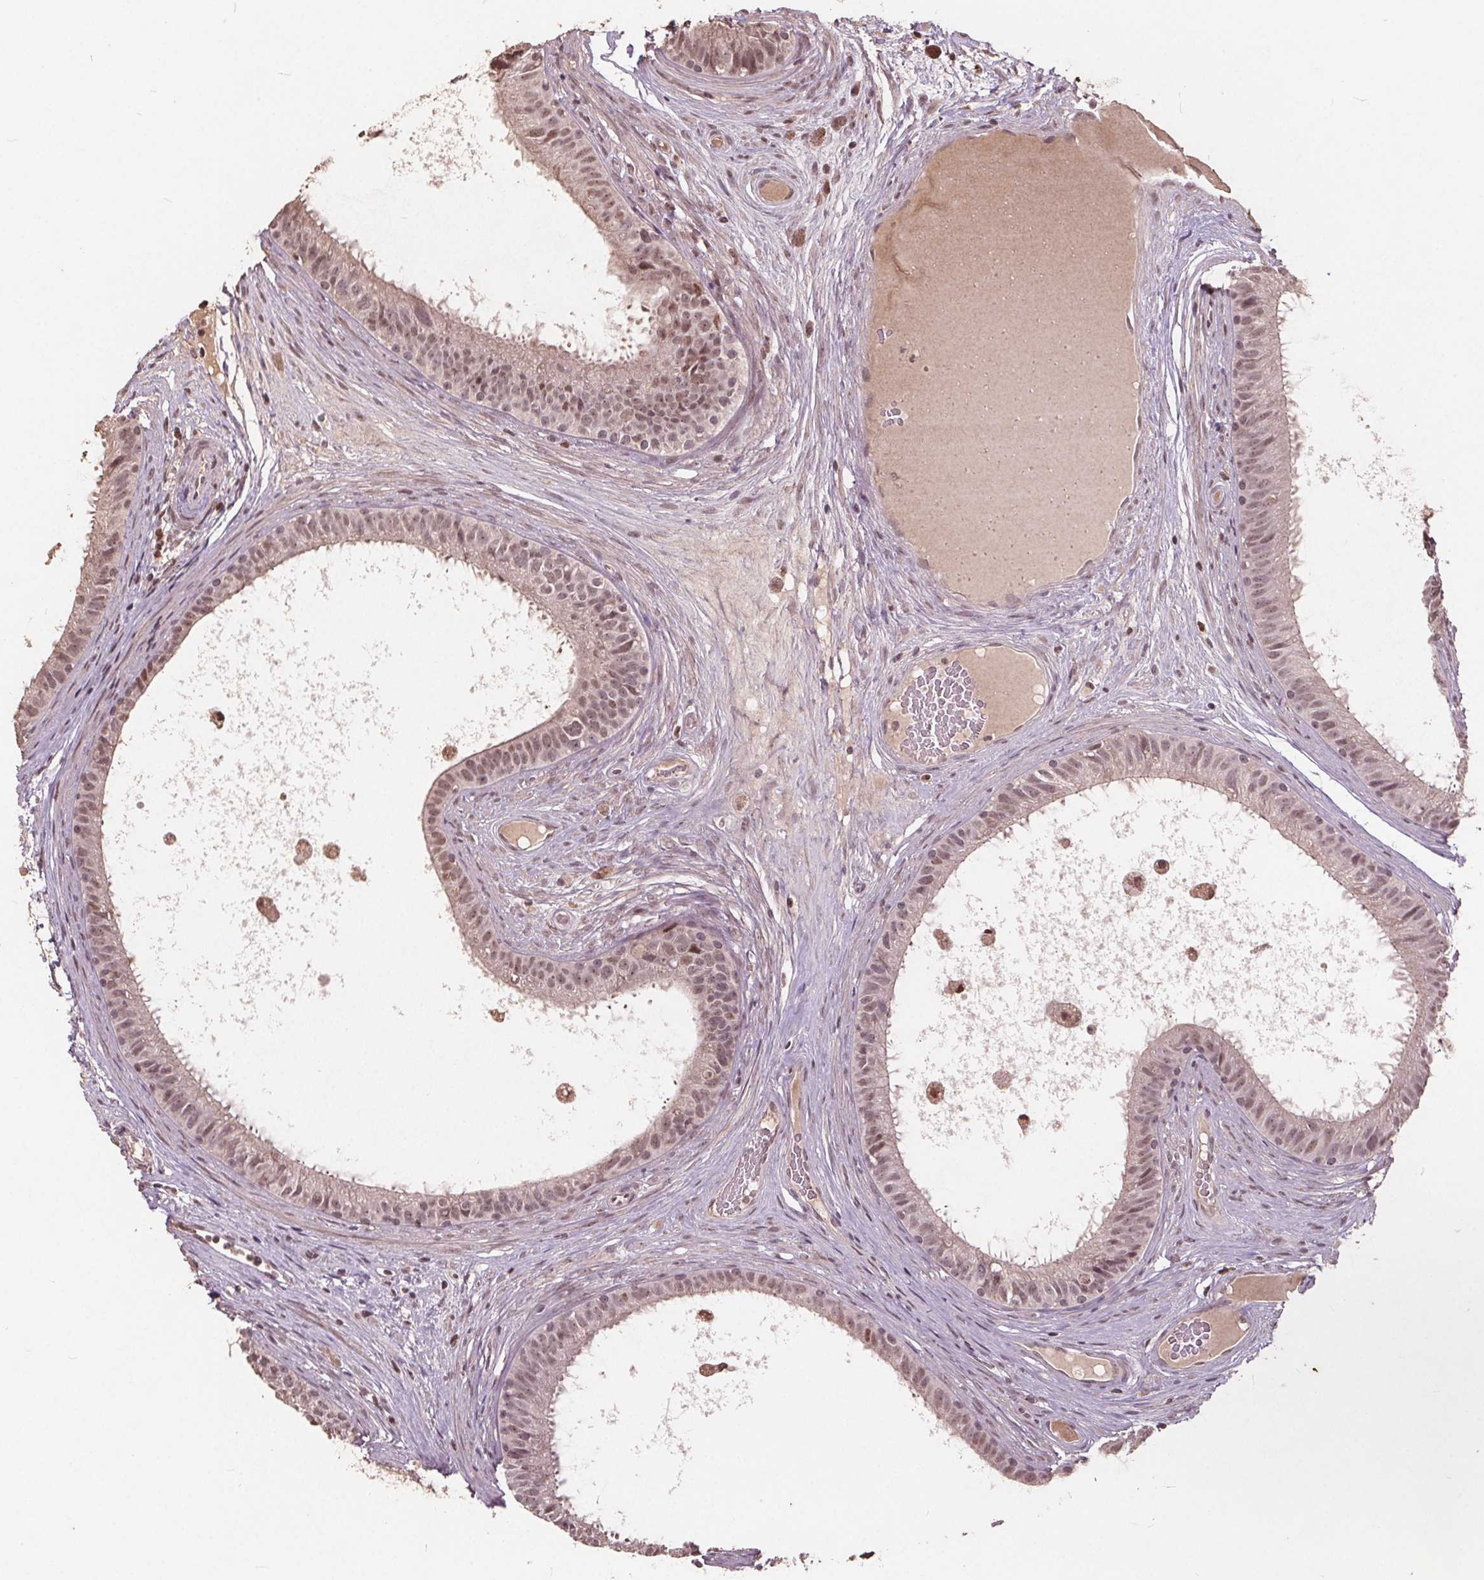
{"staining": {"intensity": "weak", "quantity": ">75%", "location": "nuclear"}, "tissue": "epididymis", "cell_type": "Glandular cells", "image_type": "normal", "snomed": [{"axis": "morphology", "description": "Normal tissue, NOS"}, {"axis": "topography", "description": "Epididymis"}], "caption": "Immunohistochemistry (IHC) of normal epididymis demonstrates low levels of weak nuclear expression in about >75% of glandular cells. Immunohistochemistry (IHC) stains the protein of interest in brown and the nuclei are stained blue.", "gene": "DNMT3B", "patient": {"sex": "male", "age": 59}}